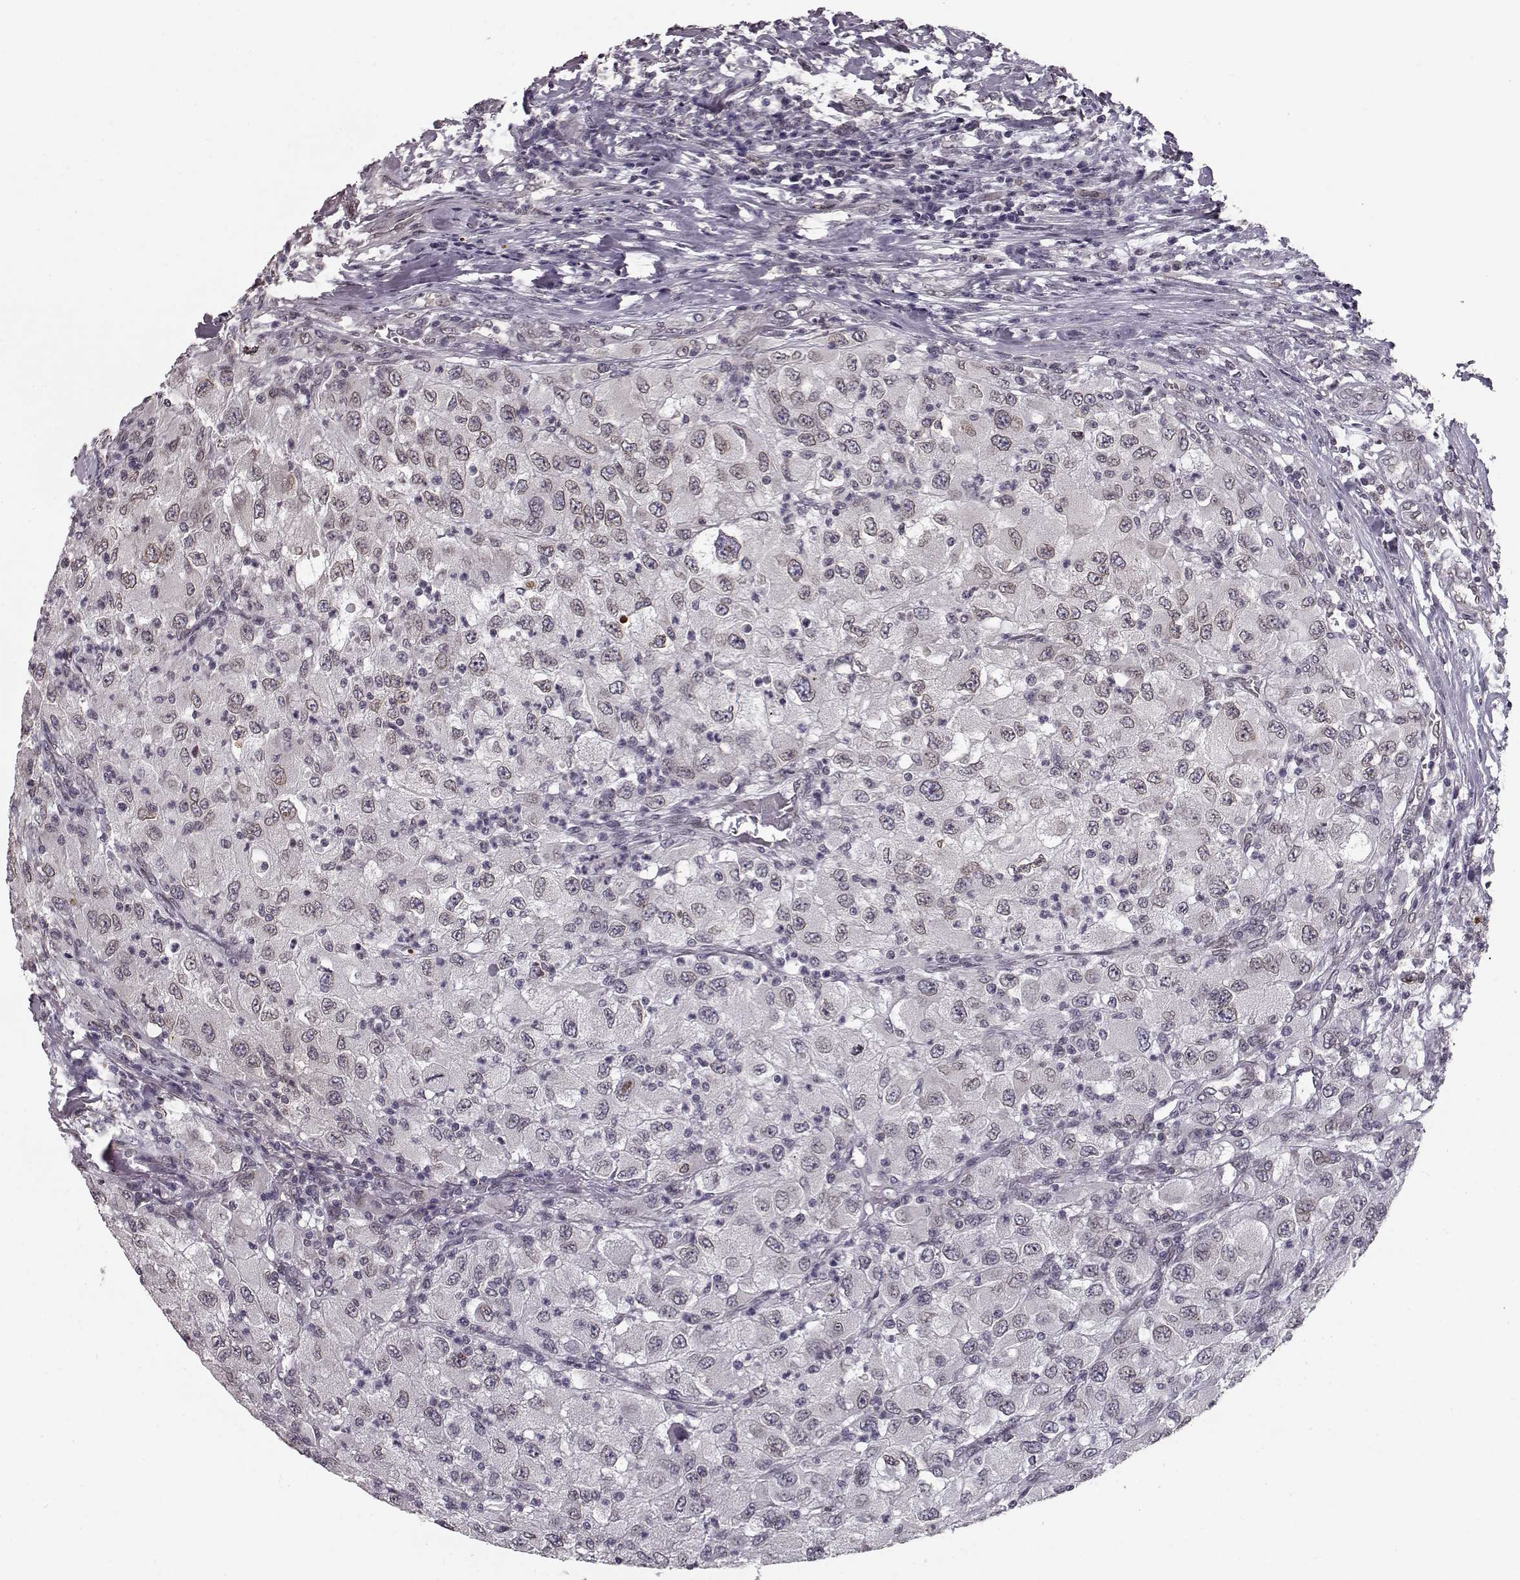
{"staining": {"intensity": "weak", "quantity": ">75%", "location": "cytoplasmic/membranous,nuclear"}, "tissue": "renal cancer", "cell_type": "Tumor cells", "image_type": "cancer", "snomed": [{"axis": "morphology", "description": "Adenocarcinoma, NOS"}, {"axis": "topography", "description": "Kidney"}], "caption": "A micrograph of human renal cancer stained for a protein shows weak cytoplasmic/membranous and nuclear brown staining in tumor cells.", "gene": "NUP37", "patient": {"sex": "female", "age": 67}}